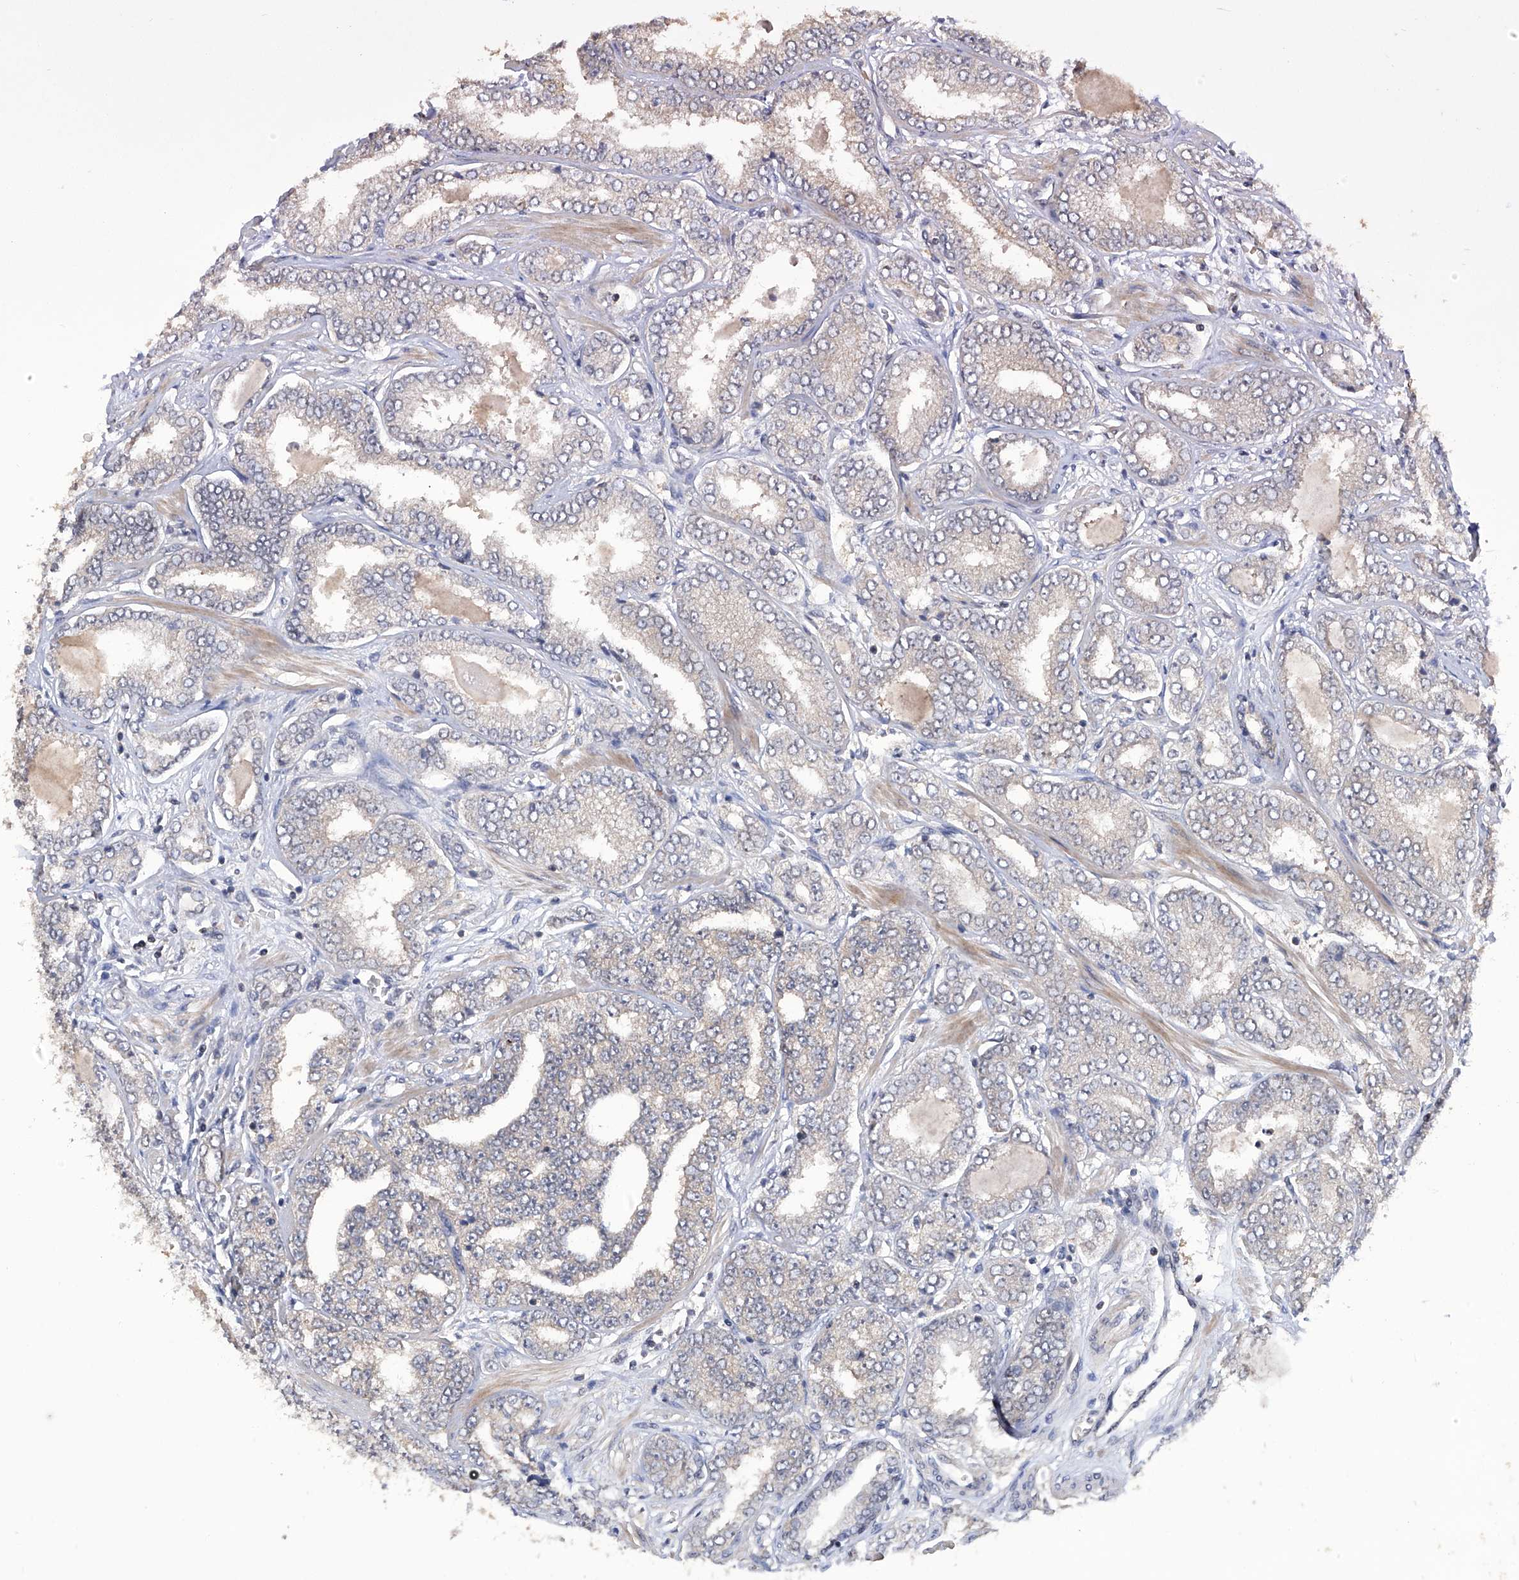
{"staining": {"intensity": "negative", "quantity": "none", "location": "none"}, "tissue": "prostate cancer", "cell_type": "Tumor cells", "image_type": "cancer", "snomed": [{"axis": "morphology", "description": "Adenocarcinoma, High grade"}, {"axis": "topography", "description": "Prostate"}], "caption": "Protein analysis of prostate high-grade adenocarcinoma reveals no significant staining in tumor cells. Nuclei are stained in blue.", "gene": "LYSMD4", "patient": {"sex": "male", "age": 71}}